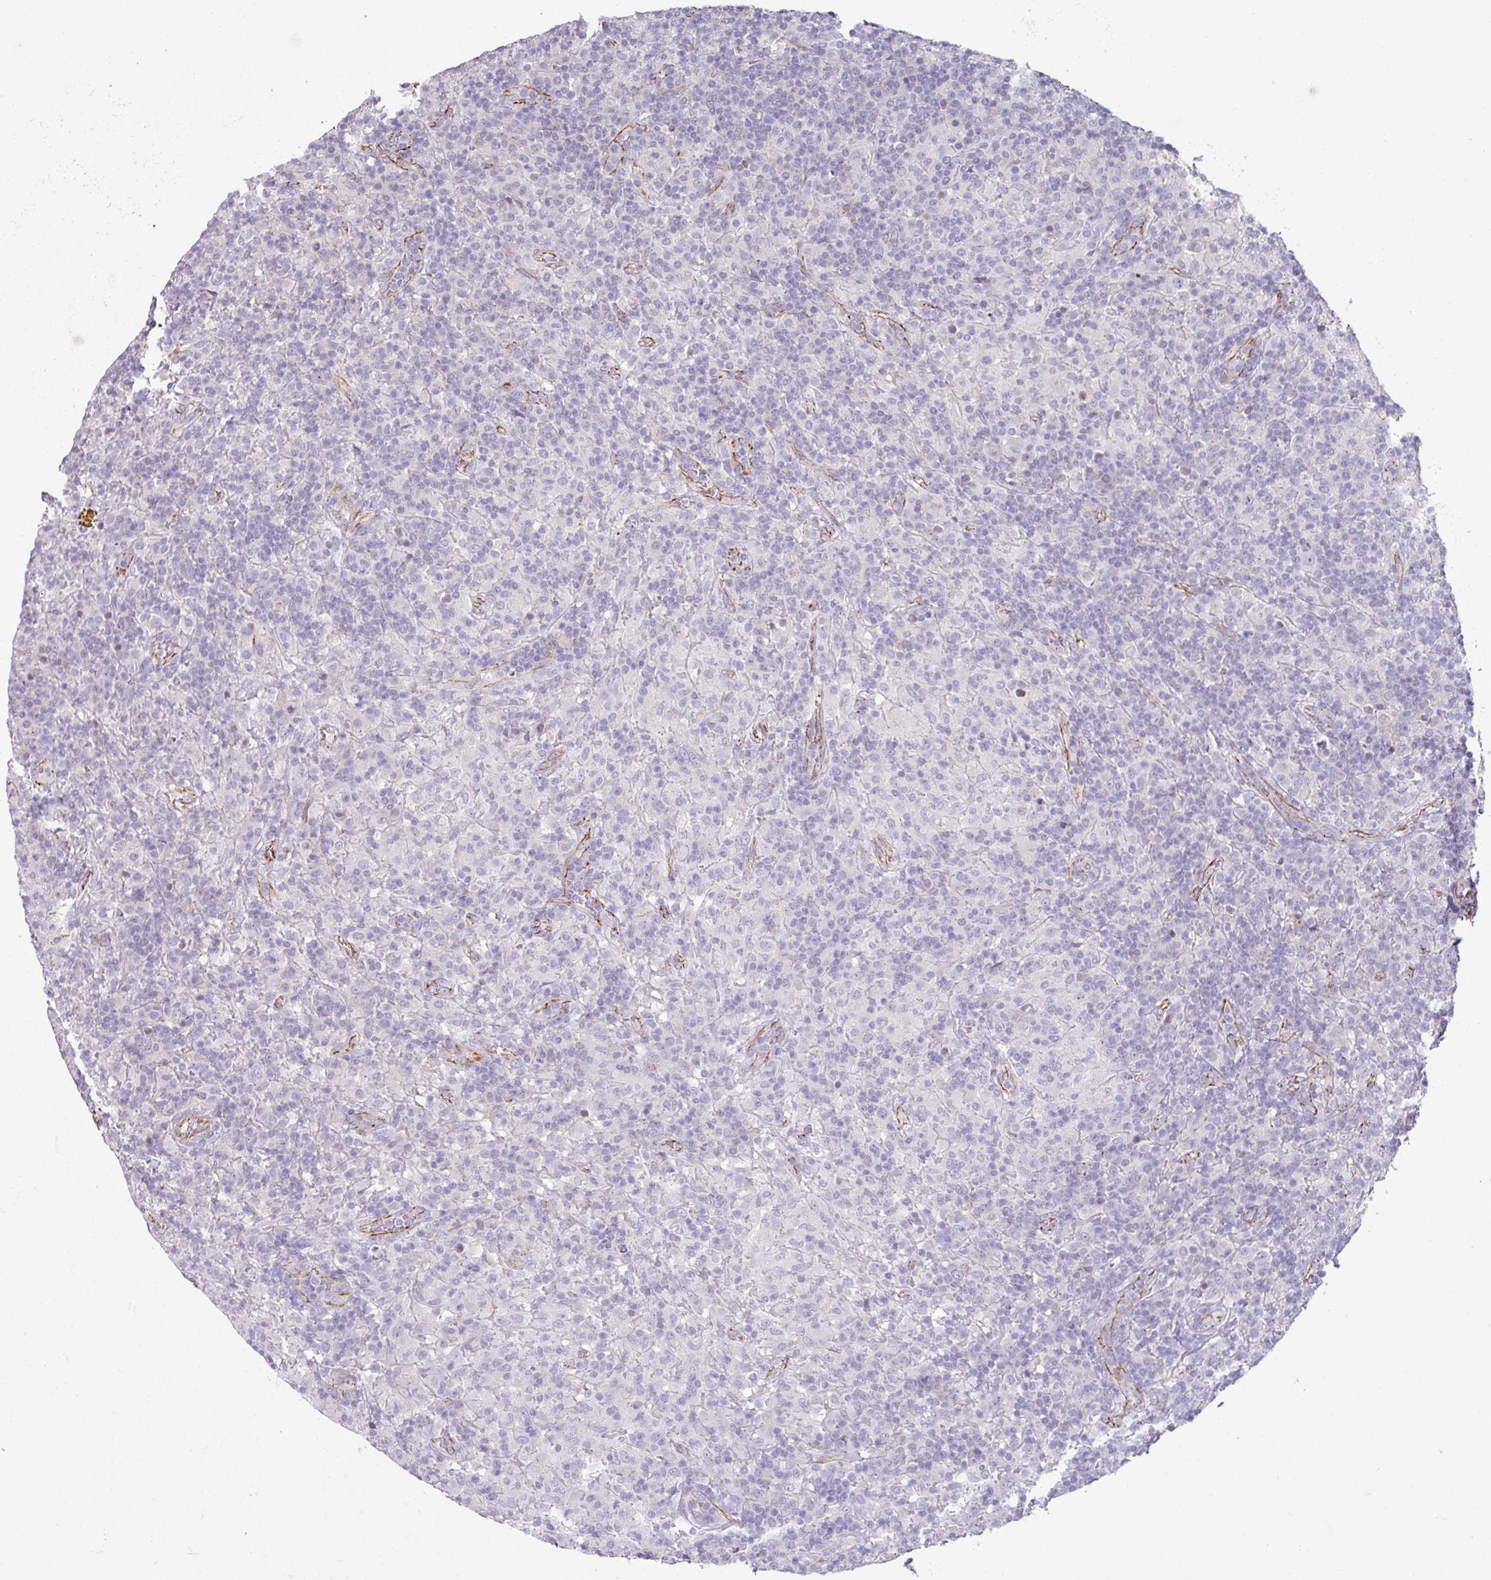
{"staining": {"intensity": "negative", "quantity": "none", "location": "none"}, "tissue": "lymphoma", "cell_type": "Tumor cells", "image_type": "cancer", "snomed": [{"axis": "morphology", "description": "Hodgkin's disease, NOS"}, {"axis": "topography", "description": "Lymph node"}], "caption": "An immunohistochemistry (IHC) image of Hodgkin's disease is shown. There is no staining in tumor cells of Hodgkin's disease.", "gene": "JUP", "patient": {"sex": "male", "age": 70}}